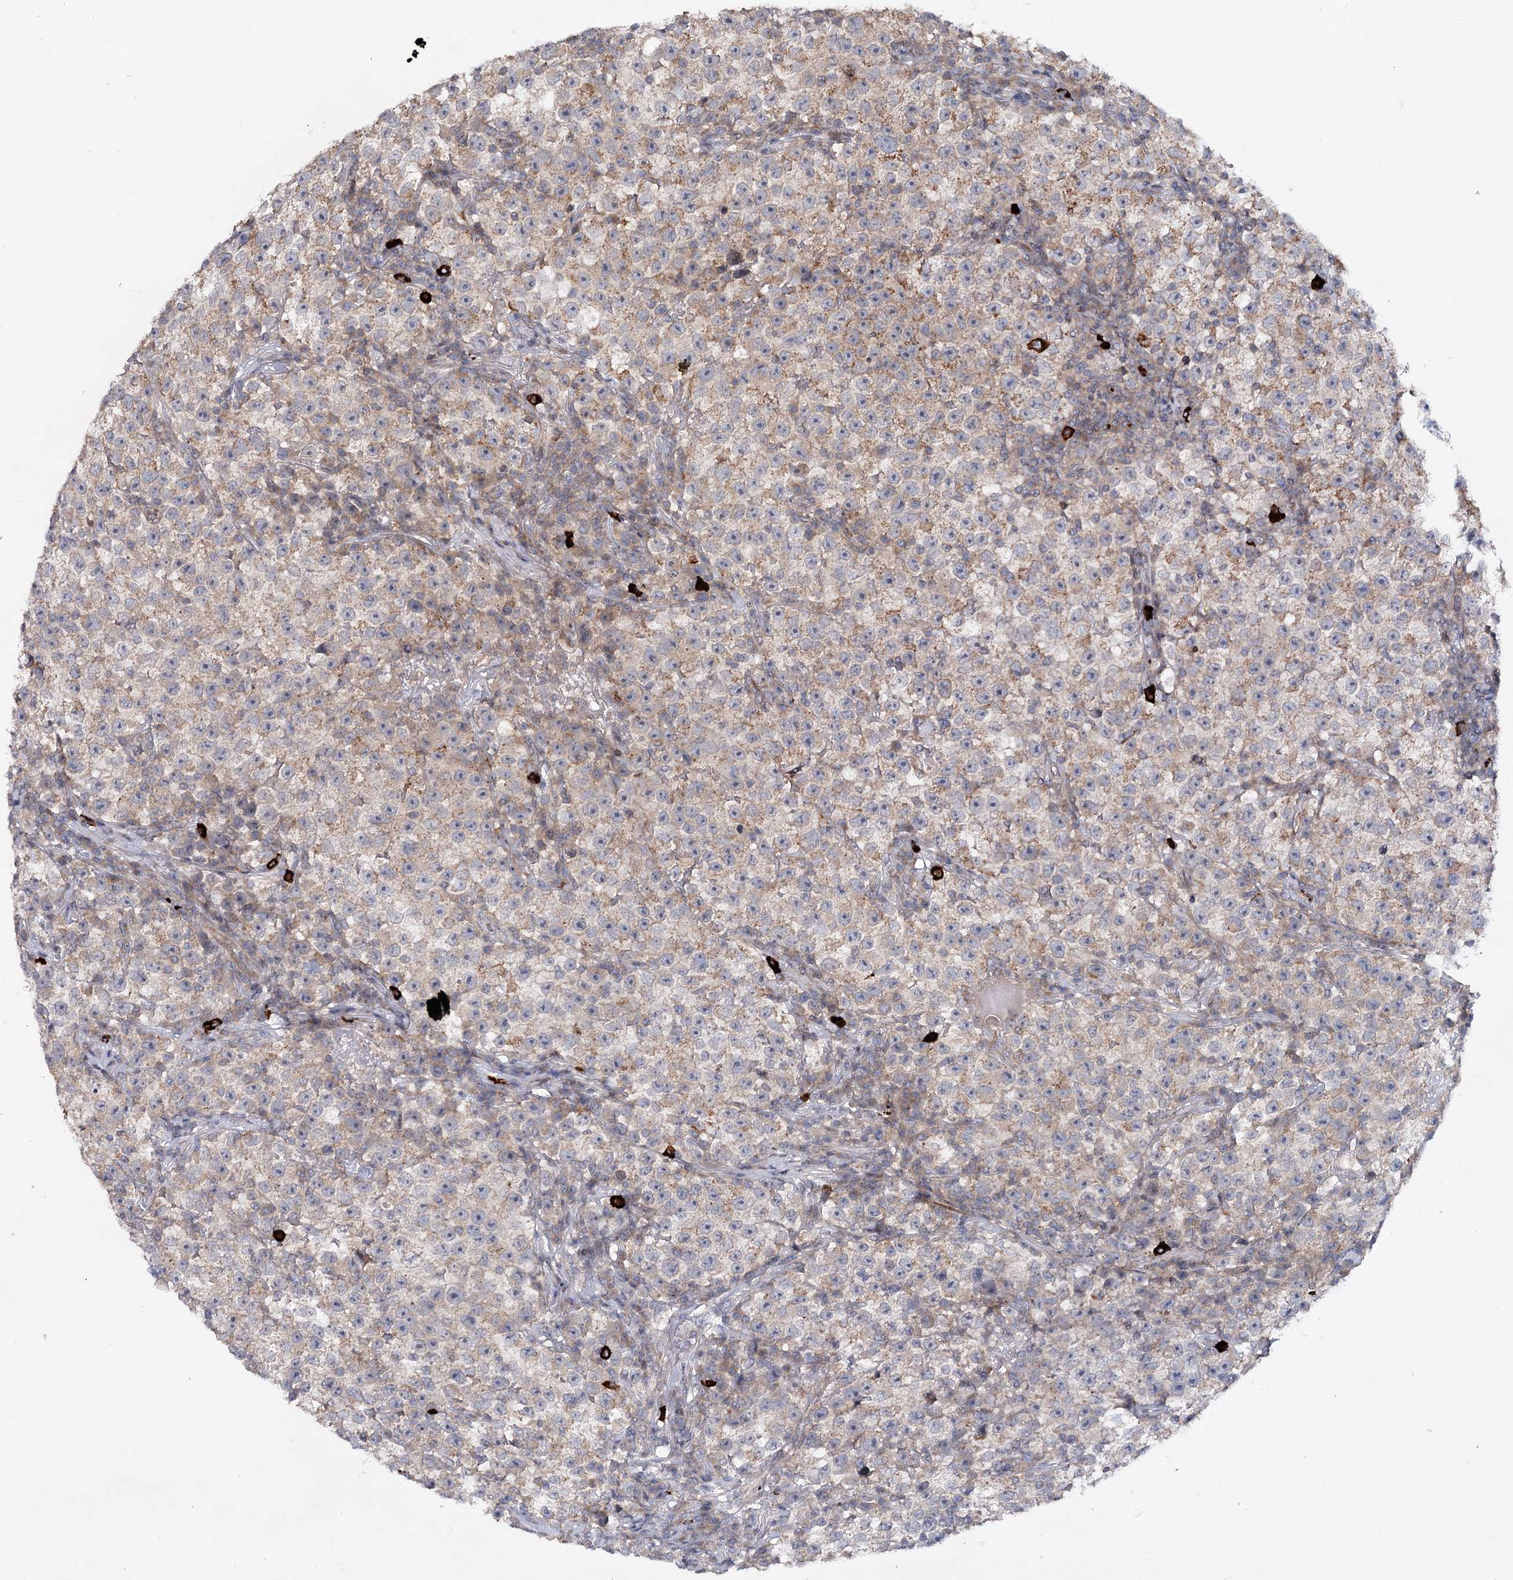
{"staining": {"intensity": "moderate", "quantity": "<25%", "location": "cytoplasmic/membranous"}, "tissue": "testis cancer", "cell_type": "Tumor cells", "image_type": "cancer", "snomed": [{"axis": "morphology", "description": "Seminoma, NOS"}, {"axis": "topography", "description": "Testis"}], "caption": "A low amount of moderate cytoplasmic/membranous positivity is seen in about <25% of tumor cells in testis cancer (seminoma) tissue. (brown staining indicates protein expression, while blue staining denotes nuclei).", "gene": "MAP3K13", "patient": {"sex": "male", "age": 22}}